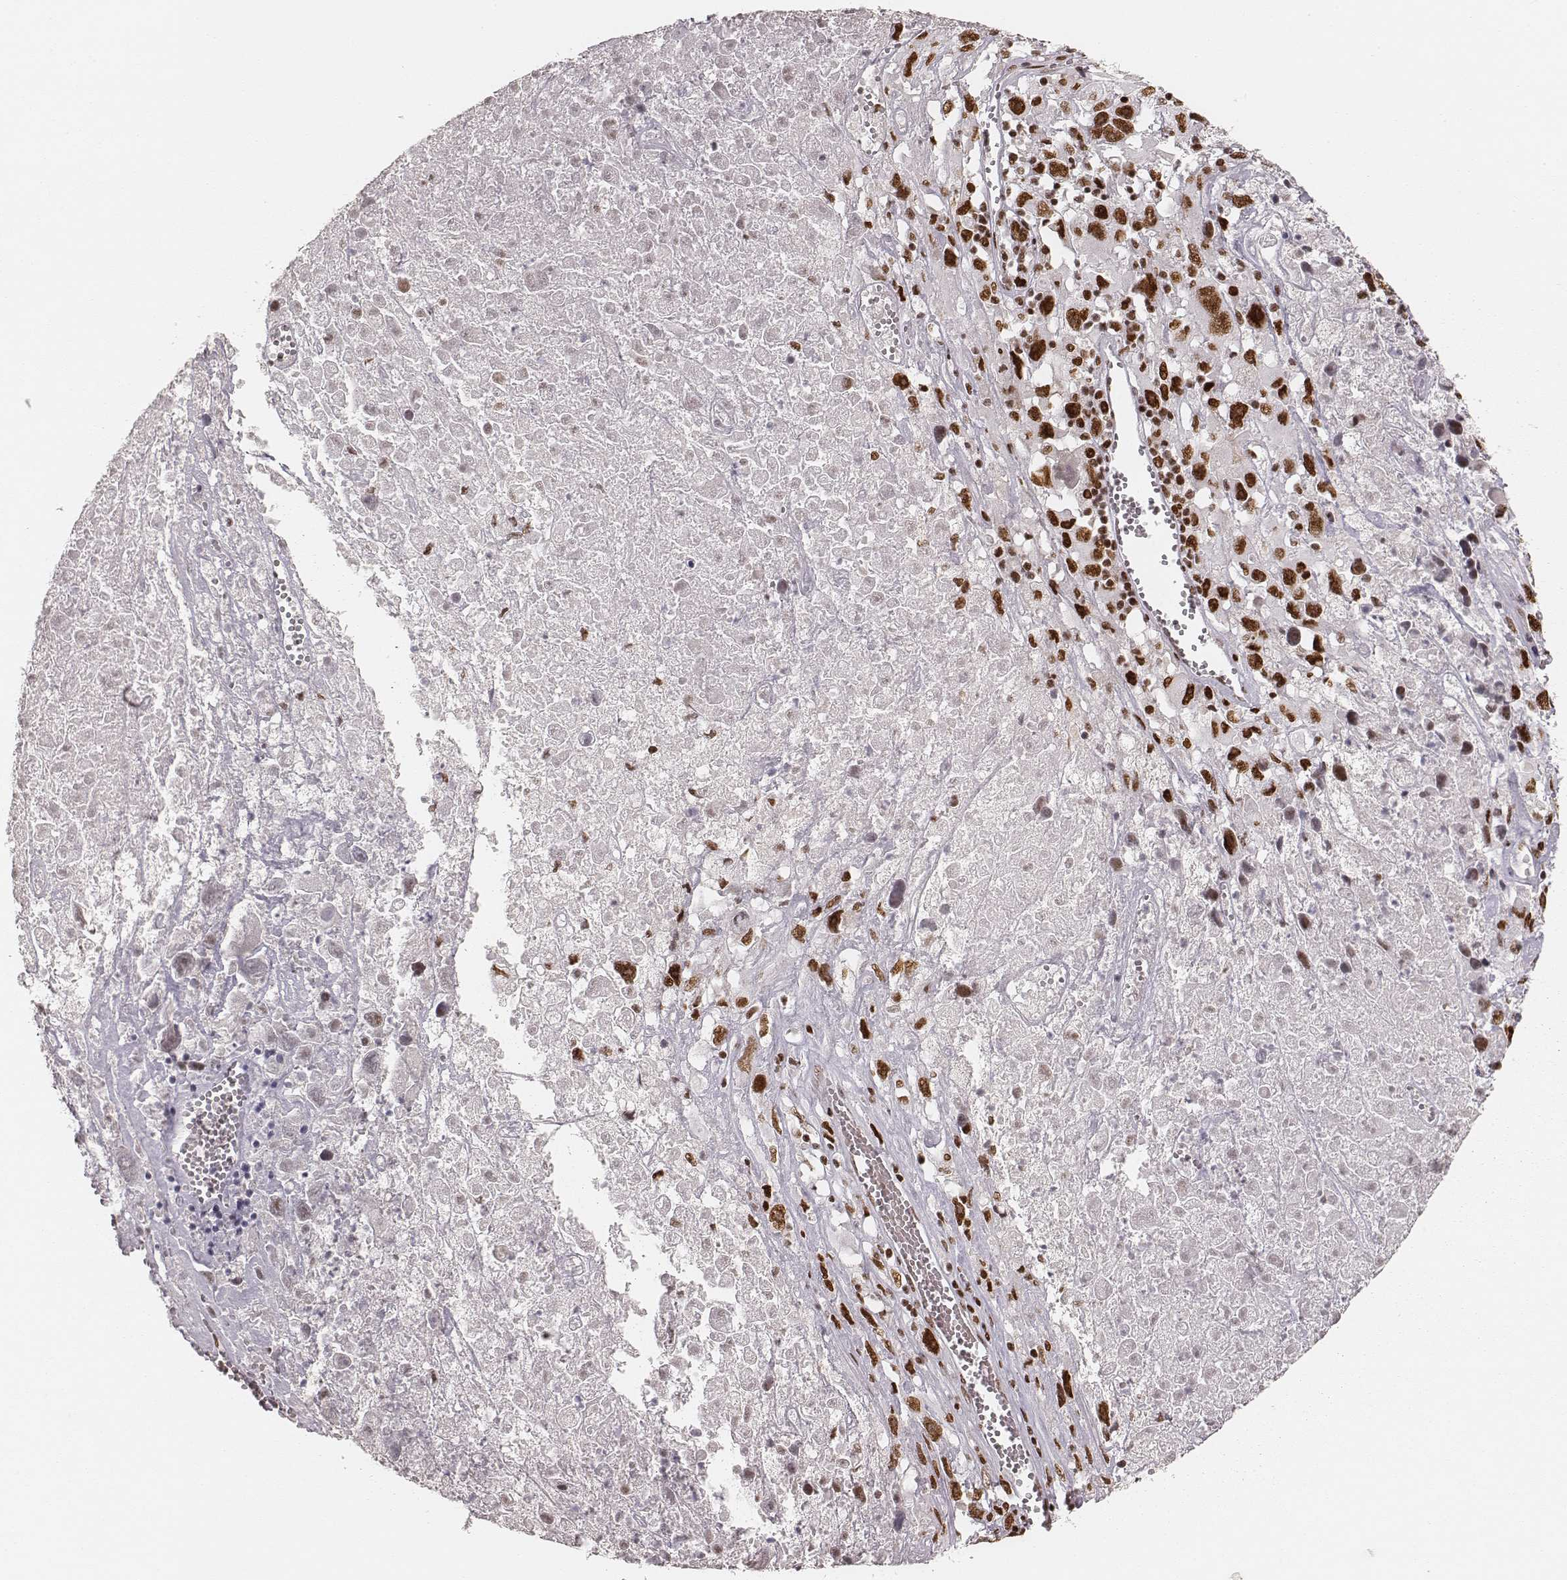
{"staining": {"intensity": "strong", "quantity": ">75%", "location": "nuclear"}, "tissue": "melanoma", "cell_type": "Tumor cells", "image_type": "cancer", "snomed": [{"axis": "morphology", "description": "Malignant melanoma, Metastatic site"}, {"axis": "topography", "description": "Lymph node"}], "caption": "Melanoma tissue shows strong nuclear positivity in approximately >75% of tumor cells", "gene": "HNRNPC", "patient": {"sex": "male", "age": 50}}